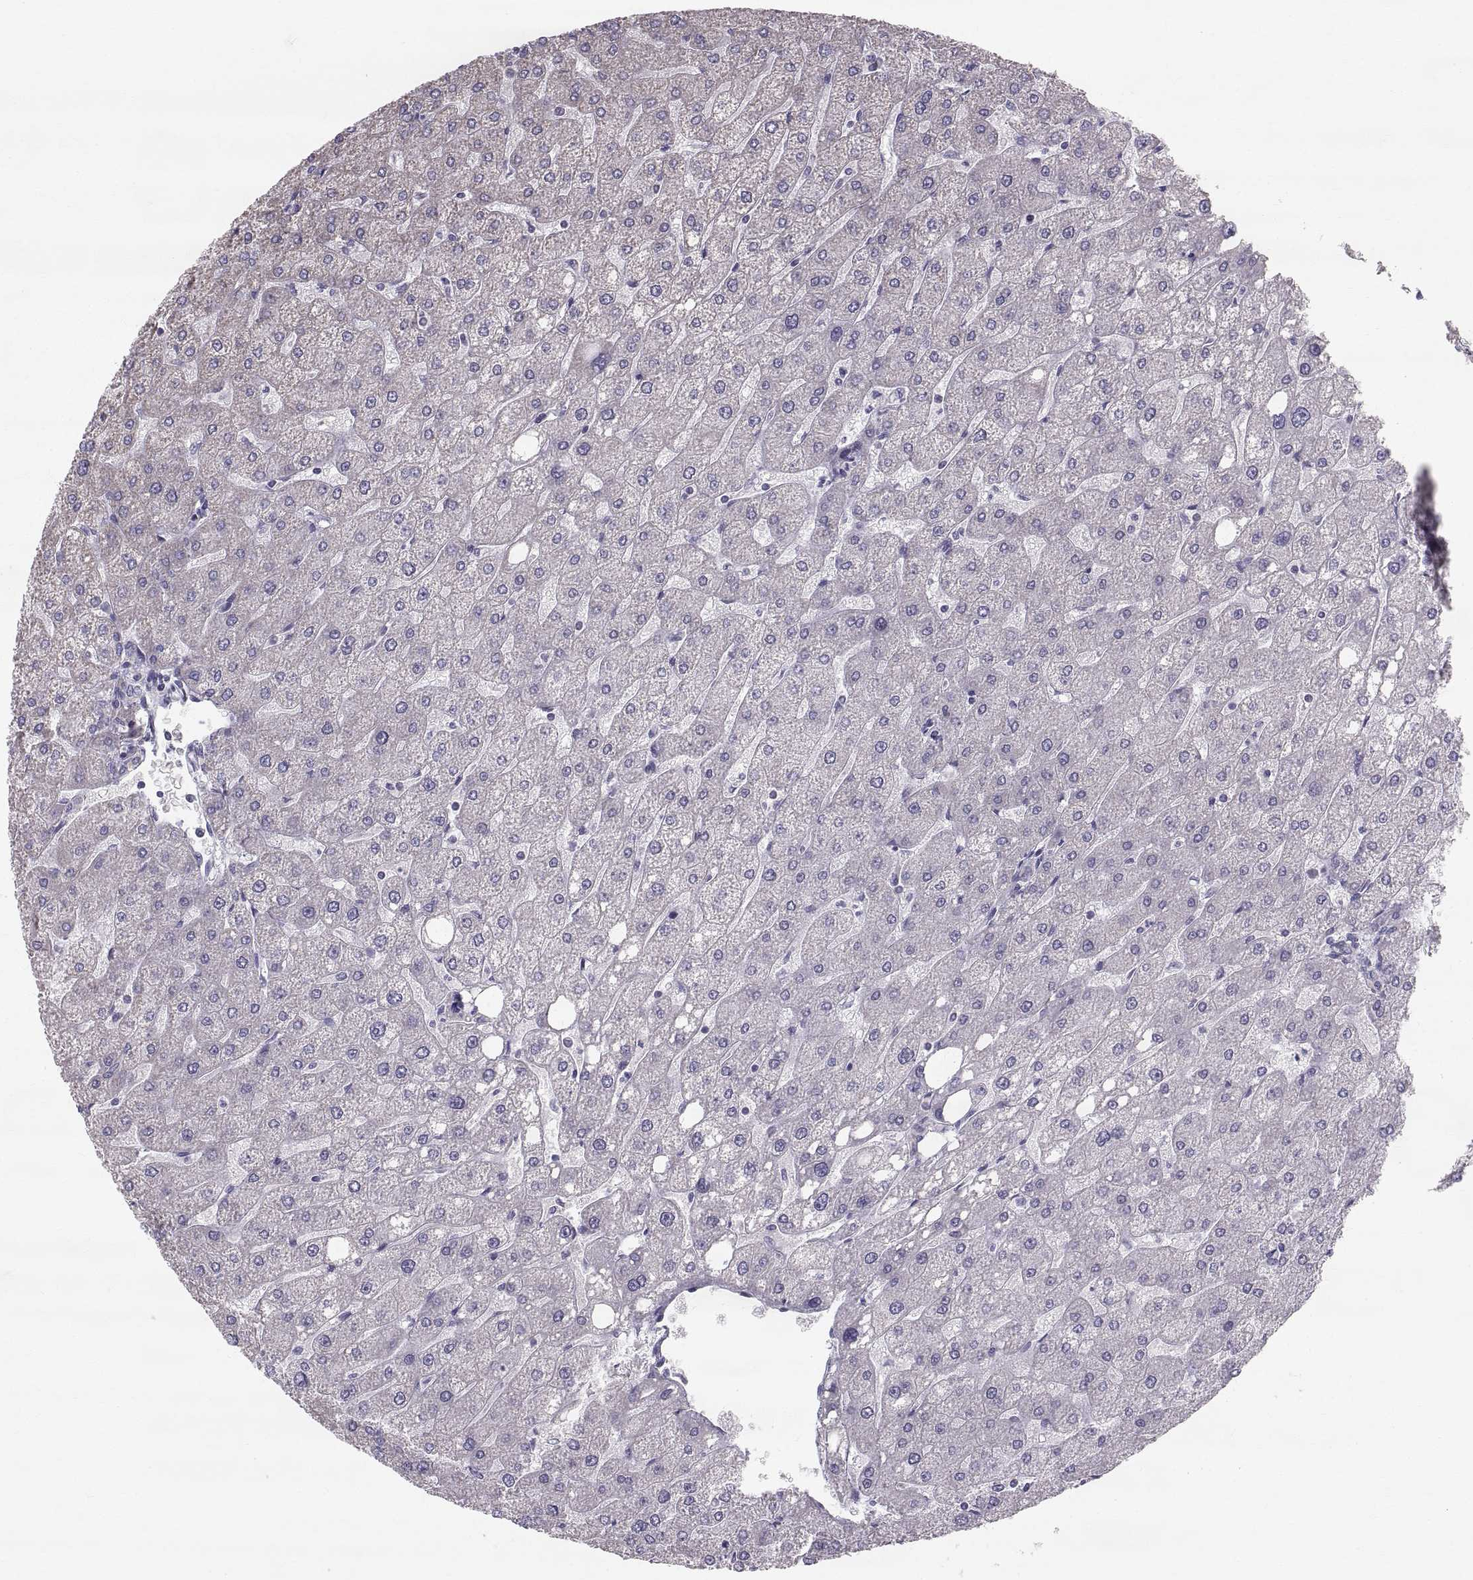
{"staining": {"intensity": "negative", "quantity": "none", "location": "none"}, "tissue": "liver", "cell_type": "Cholangiocytes", "image_type": "normal", "snomed": [{"axis": "morphology", "description": "Normal tissue, NOS"}, {"axis": "topography", "description": "Liver"}], "caption": "The micrograph demonstrates no significant positivity in cholangiocytes of liver. (Brightfield microscopy of DAB (3,3'-diaminobenzidine) immunohistochemistry (IHC) at high magnification).", "gene": "STMND1", "patient": {"sex": "male", "age": 67}}